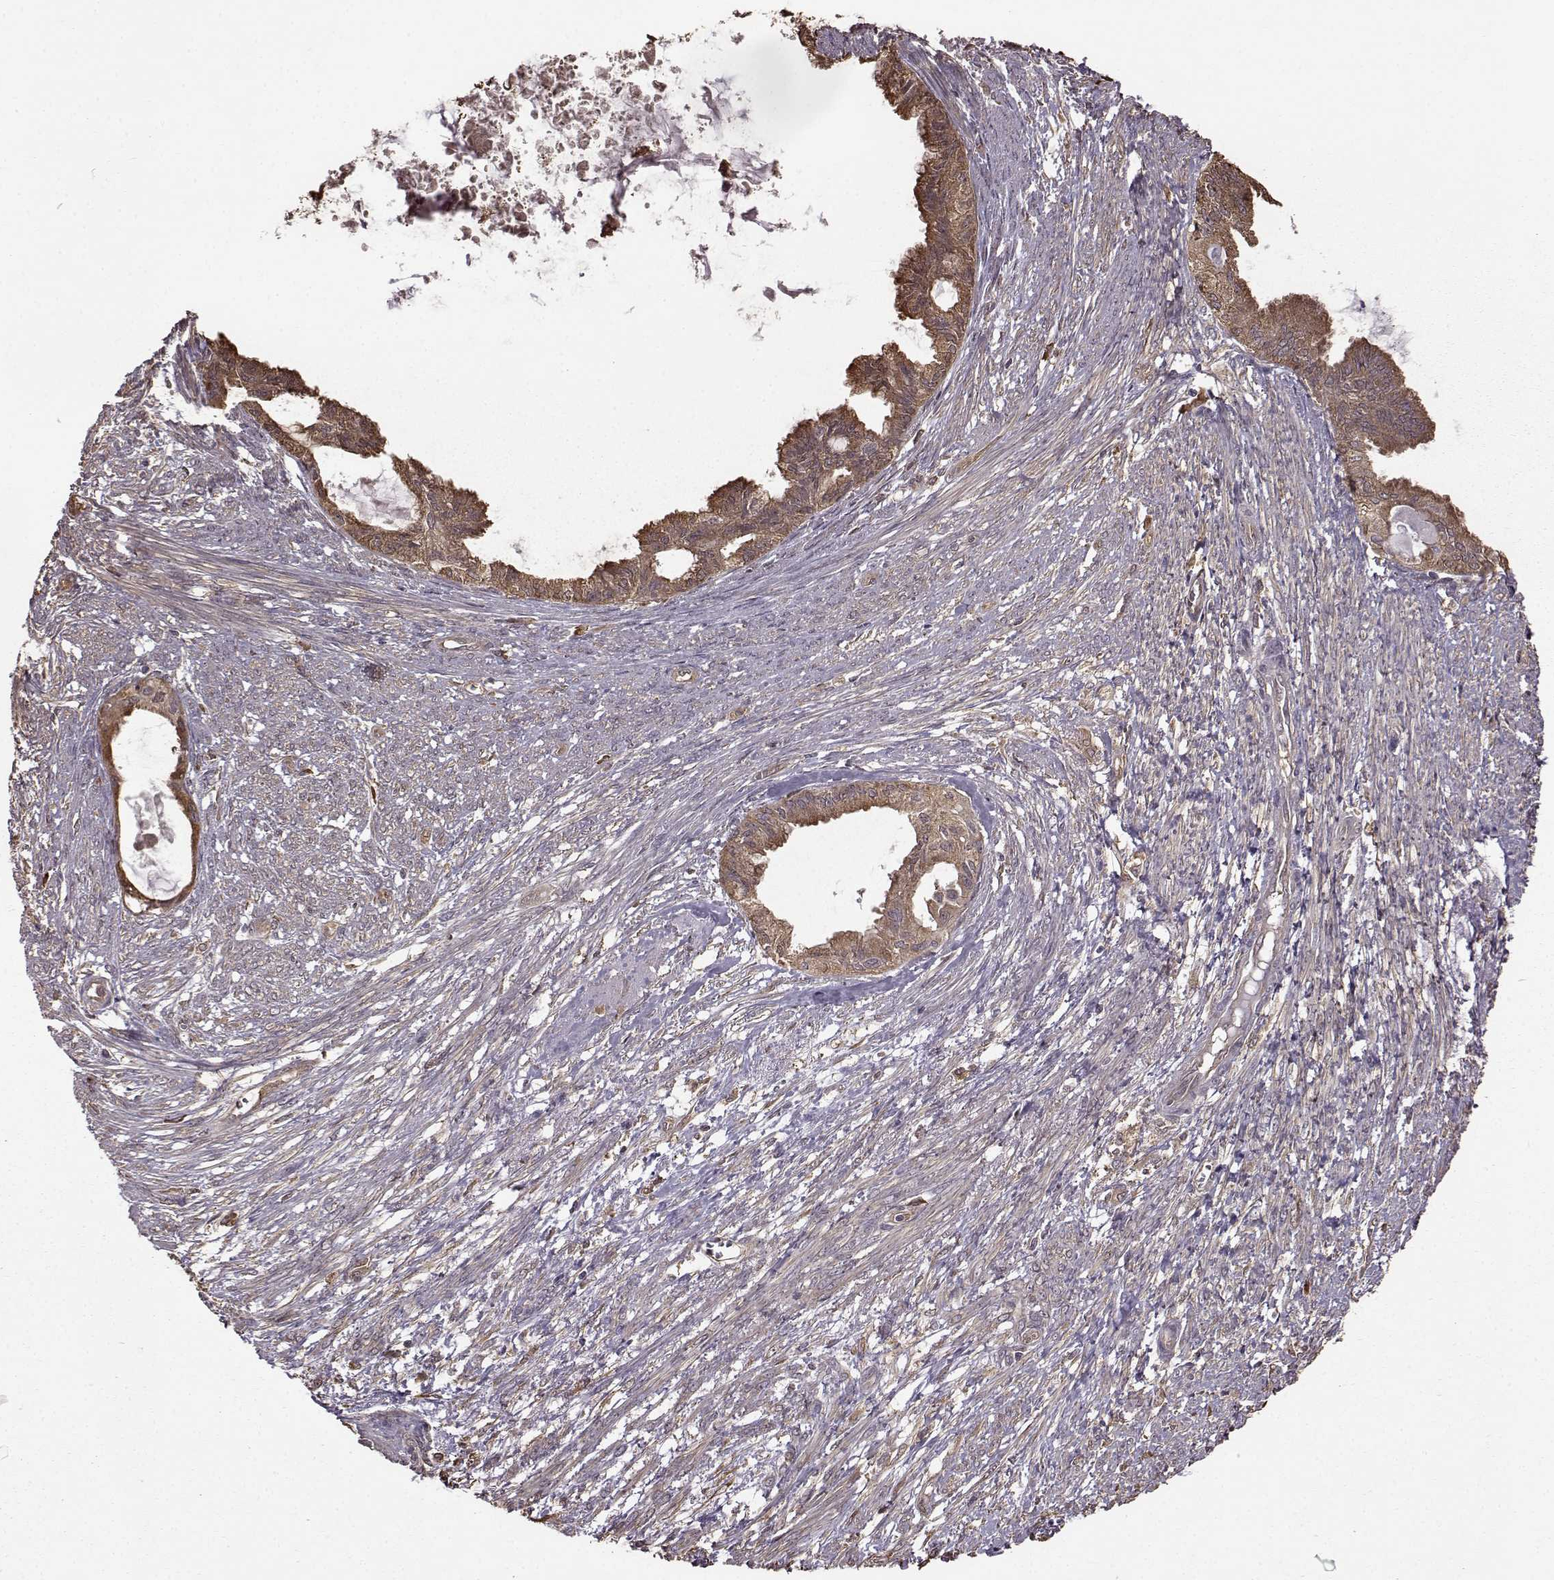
{"staining": {"intensity": "moderate", "quantity": ">75%", "location": "cytoplasmic/membranous"}, "tissue": "endometrial cancer", "cell_type": "Tumor cells", "image_type": "cancer", "snomed": [{"axis": "morphology", "description": "Adenocarcinoma, NOS"}, {"axis": "topography", "description": "Endometrium"}], "caption": "Brown immunohistochemical staining in human adenocarcinoma (endometrial) shows moderate cytoplasmic/membranous expression in about >75% of tumor cells.", "gene": "NME1-NME2", "patient": {"sex": "female", "age": 86}}